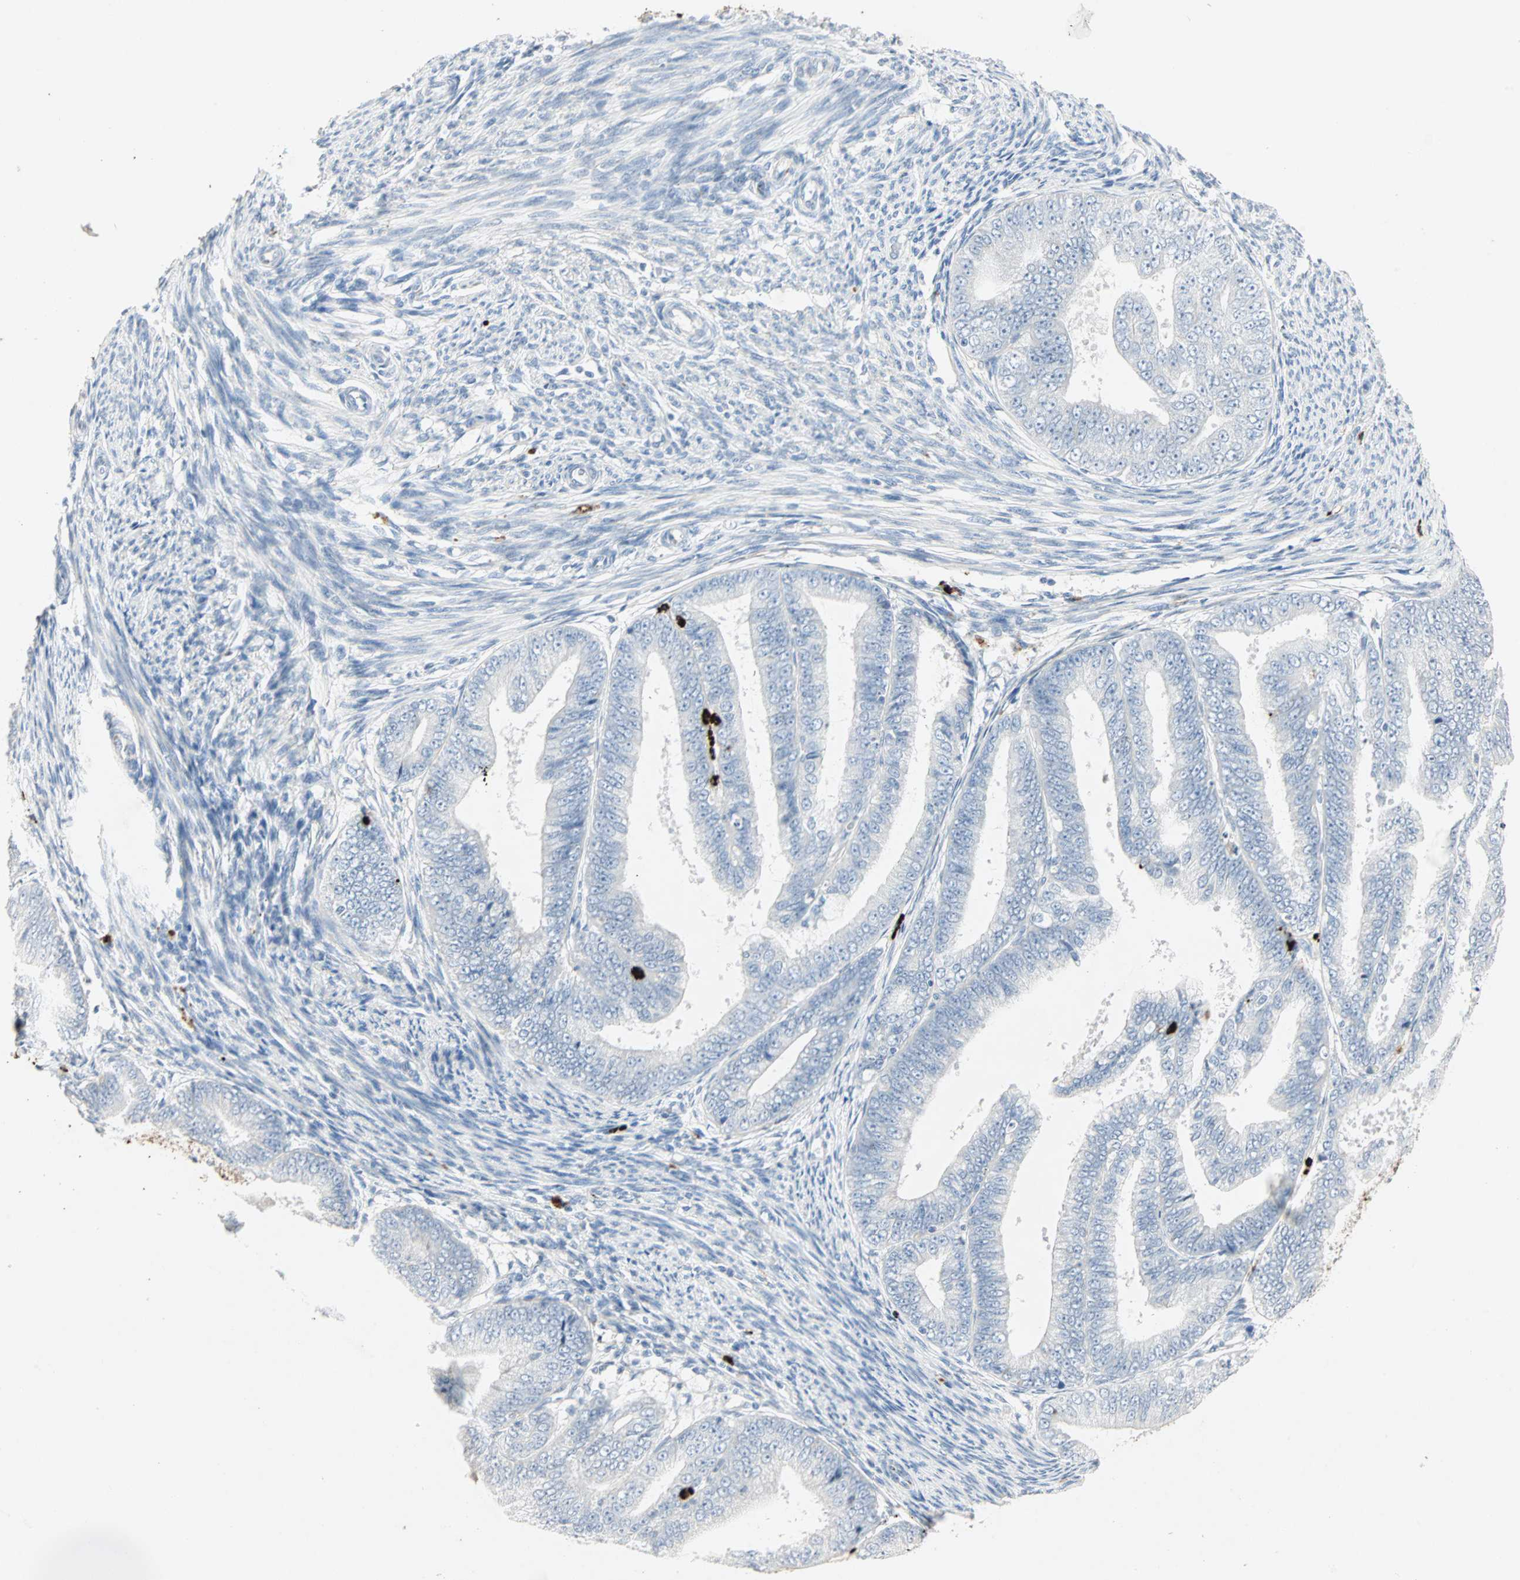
{"staining": {"intensity": "negative", "quantity": "none", "location": "none"}, "tissue": "endometrial cancer", "cell_type": "Tumor cells", "image_type": "cancer", "snomed": [{"axis": "morphology", "description": "Adenocarcinoma, NOS"}, {"axis": "topography", "description": "Endometrium"}], "caption": "High magnification brightfield microscopy of adenocarcinoma (endometrial) stained with DAB (3,3'-diaminobenzidine) (brown) and counterstained with hematoxylin (blue): tumor cells show no significant expression.", "gene": "CEACAM6", "patient": {"sex": "female", "age": 63}}